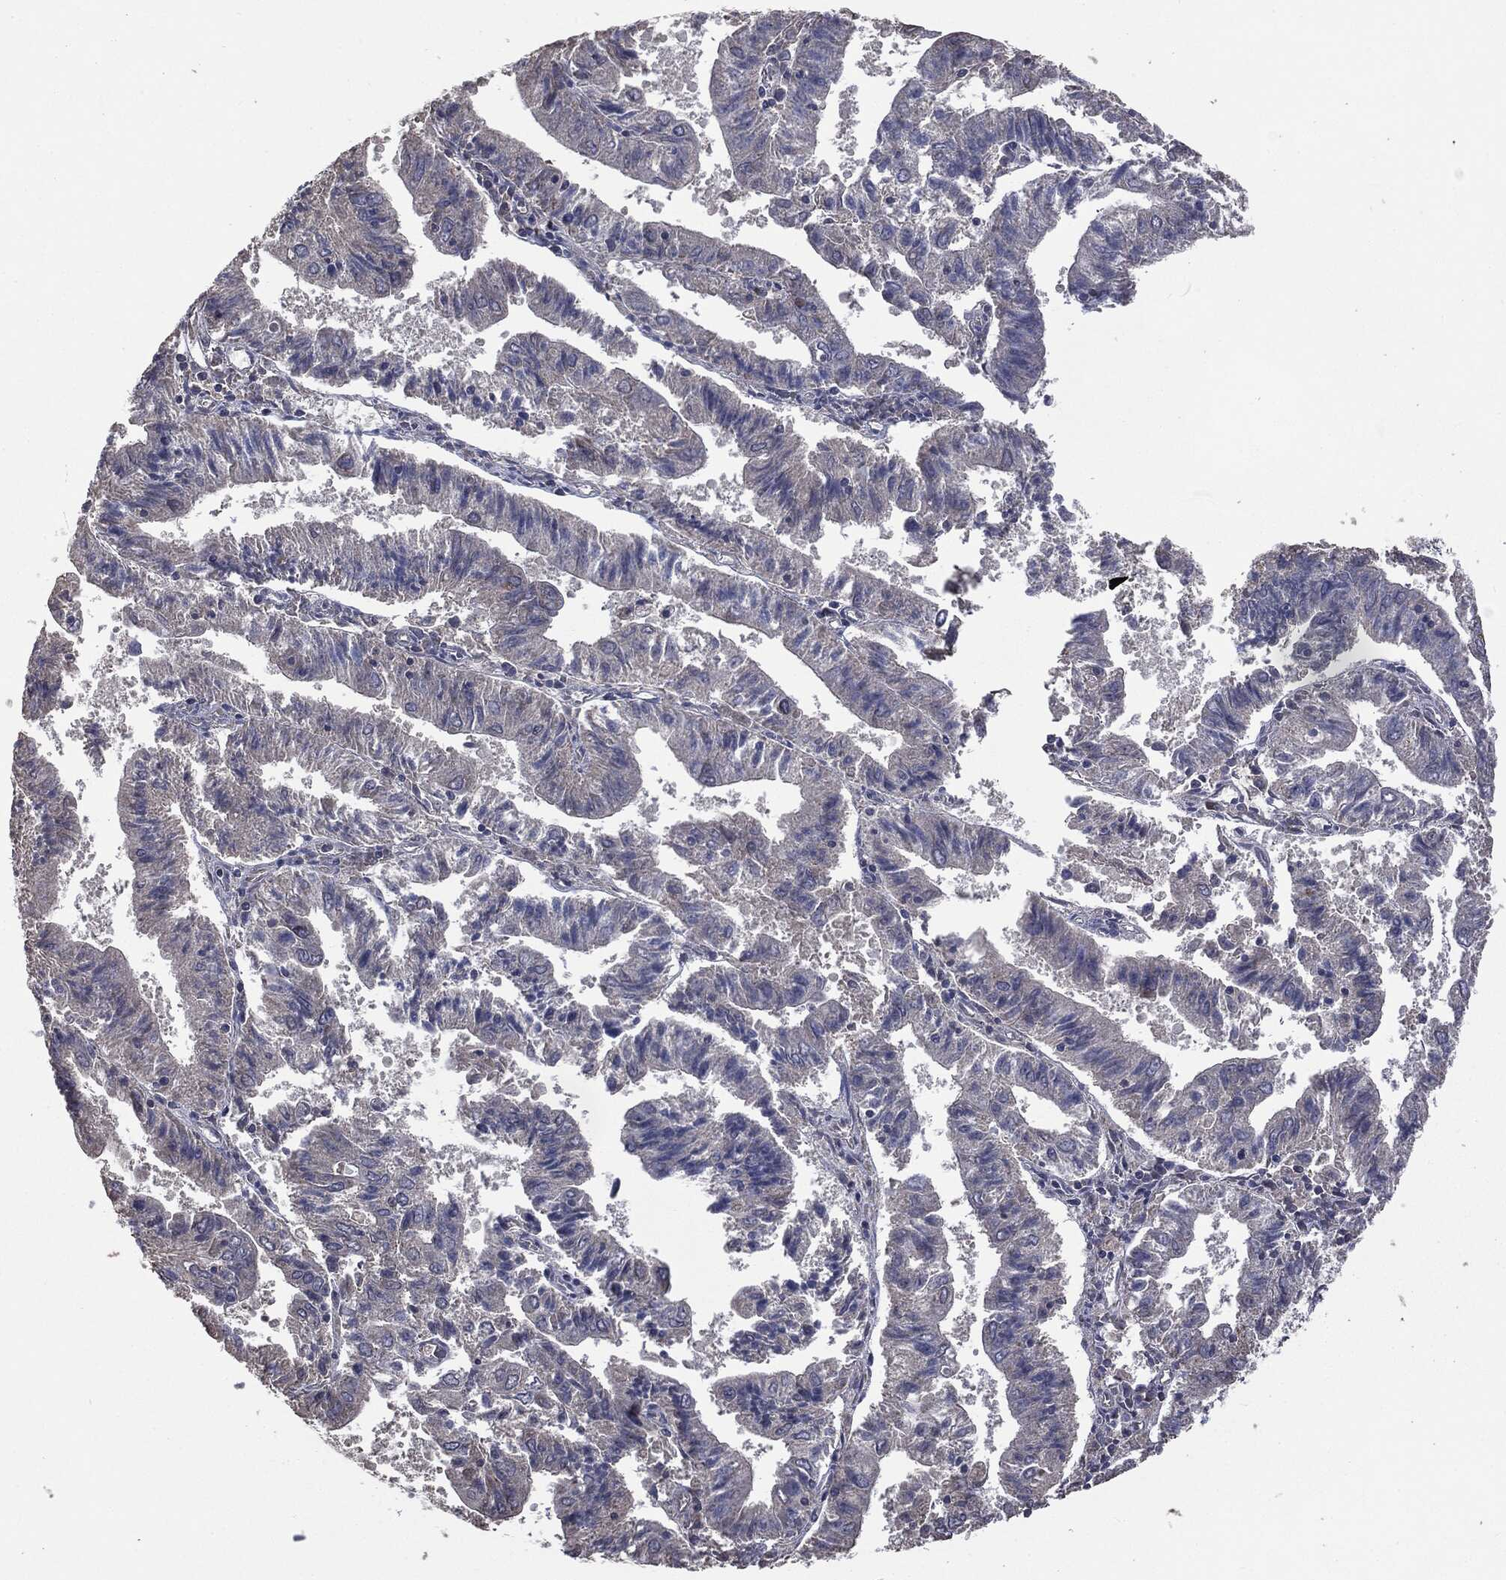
{"staining": {"intensity": "negative", "quantity": "none", "location": "none"}, "tissue": "endometrial cancer", "cell_type": "Tumor cells", "image_type": "cancer", "snomed": [{"axis": "morphology", "description": "Adenocarcinoma, NOS"}, {"axis": "topography", "description": "Endometrium"}], "caption": "Endometrial cancer stained for a protein using immunohistochemistry (IHC) demonstrates no staining tumor cells.", "gene": "MTOR", "patient": {"sex": "female", "age": 82}}